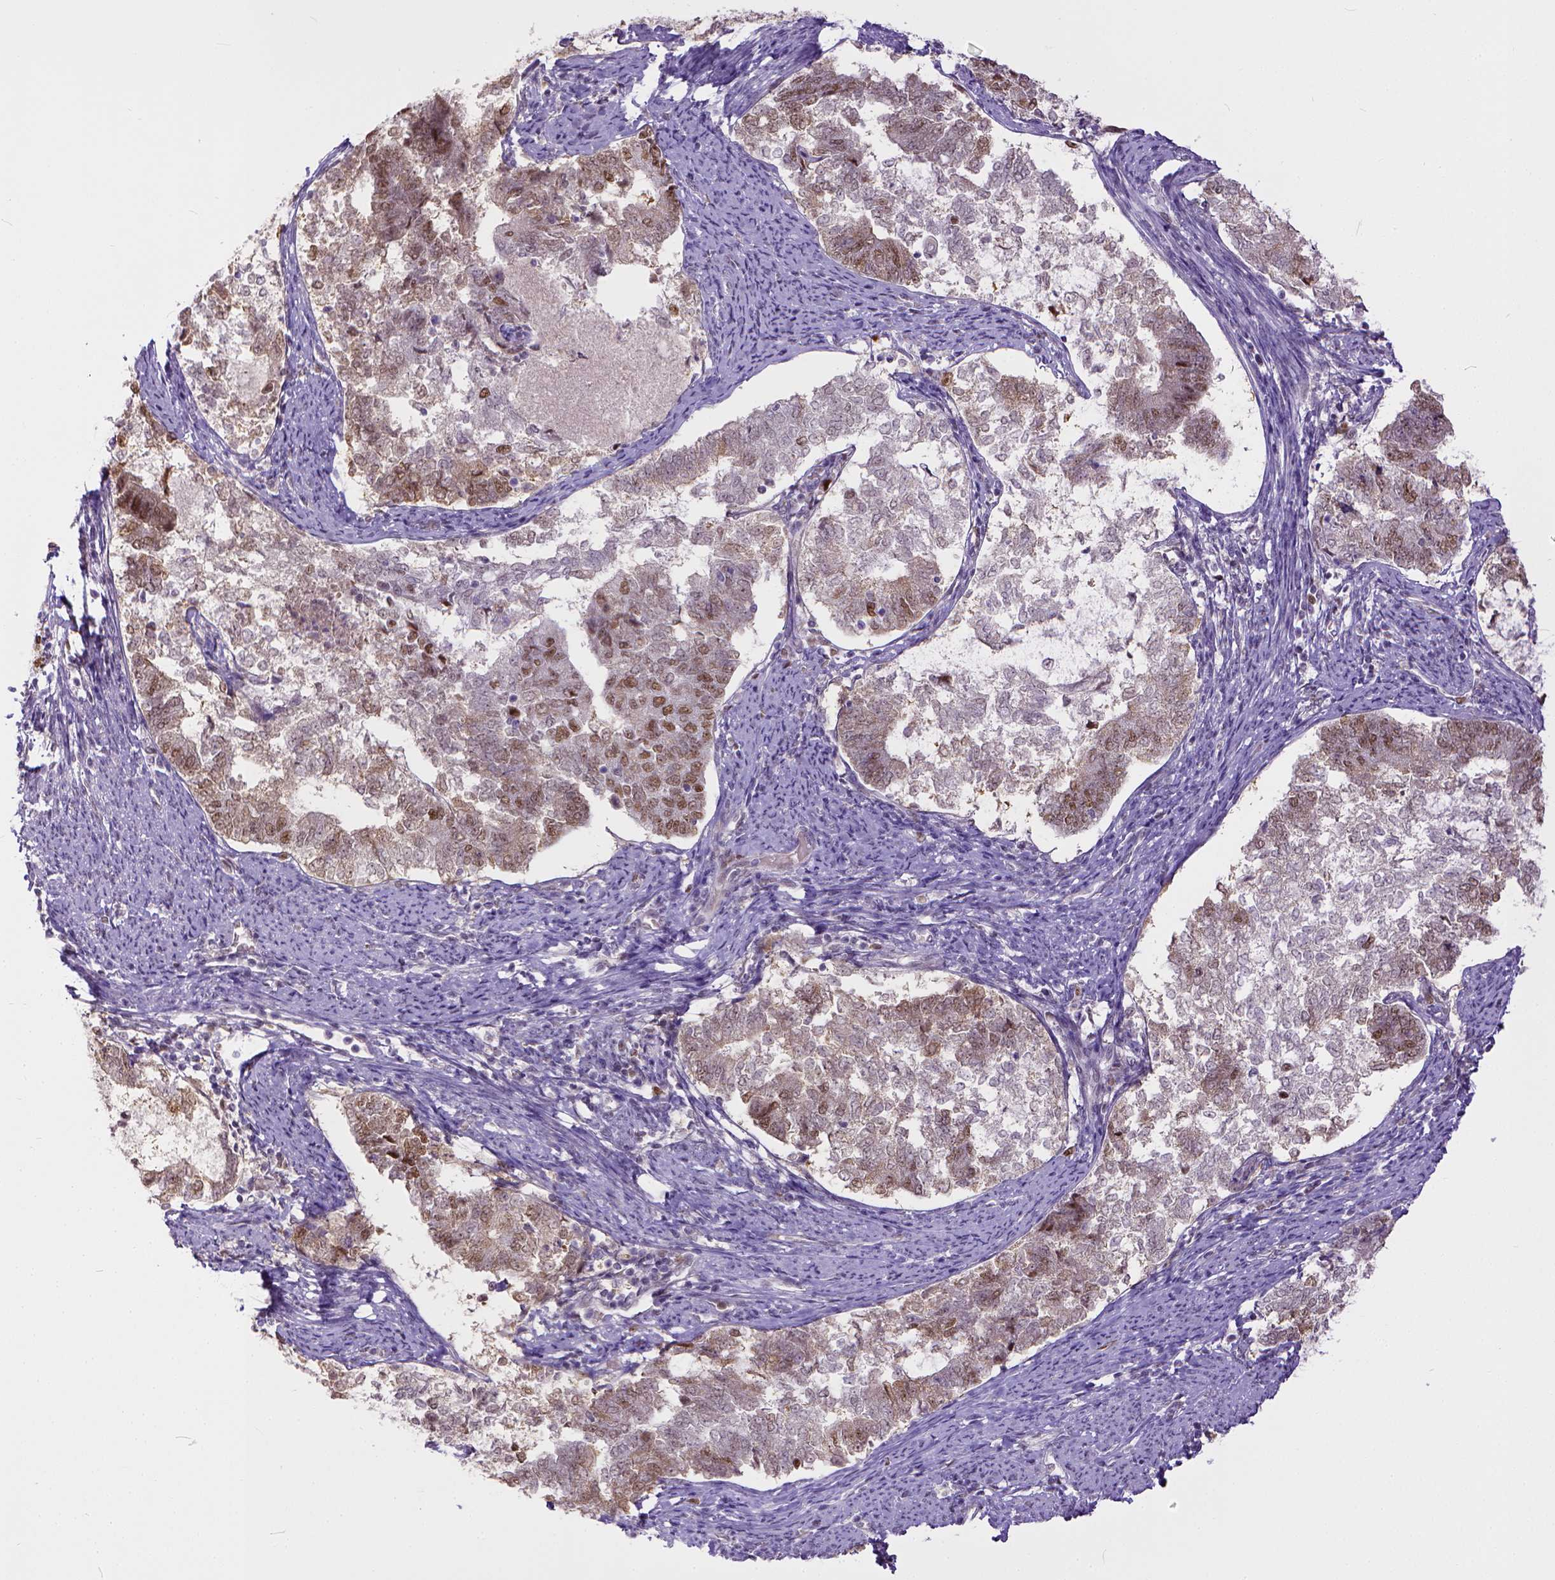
{"staining": {"intensity": "moderate", "quantity": "<25%", "location": "nuclear"}, "tissue": "endometrial cancer", "cell_type": "Tumor cells", "image_type": "cancer", "snomed": [{"axis": "morphology", "description": "Adenocarcinoma, NOS"}, {"axis": "topography", "description": "Endometrium"}], "caption": "There is low levels of moderate nuclear expression in tumor cells of endometrial cancer (adenocarcinoma), as demonstrated by immunohistochemical staining (brown color).", "gene": "ERCC1", "patient": {"sex": "female", "age": 65}}